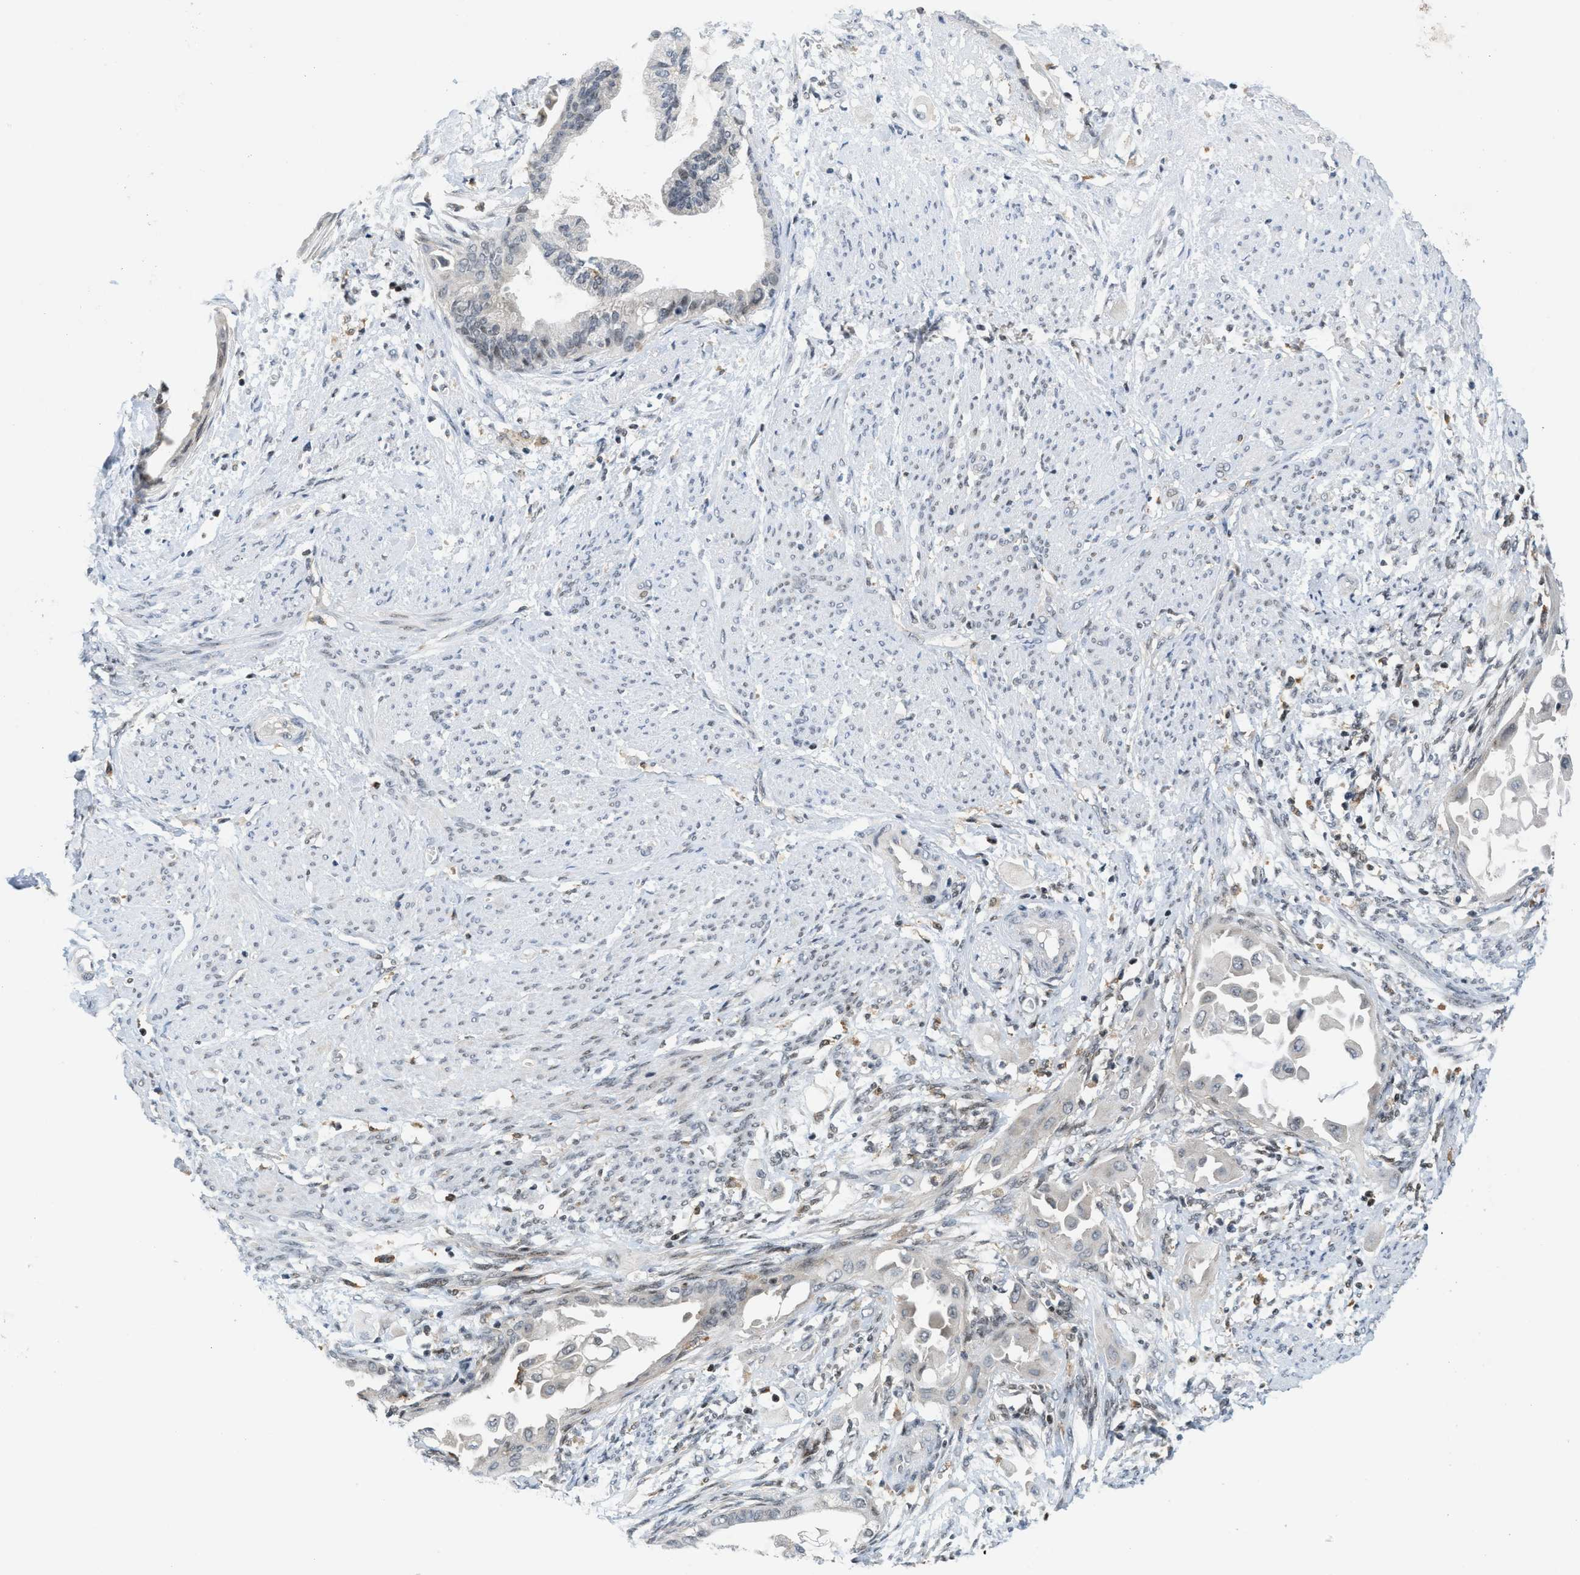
{"staining": {"intensity": "negative", "quantity": "none", "location": "none"}, "tissue": "cervical cancer", "cell_type": "Tumor cells", "image_type": "cancer", "snomed": [{"axis": "morphology", "description": "Normal tissue, NOS"}, {"axis": "morphology", "description": "Adenocarcinoma, NOS"}, {"axis": "topography", "description": "Cervix"}, {"axis": "topography", "description": "Endometrium"}], "caption": "There is no significant positivity in tumor cells of cervical cancer.", "gene": "ING1", "patient": {"sex": "female", "age": 86}}